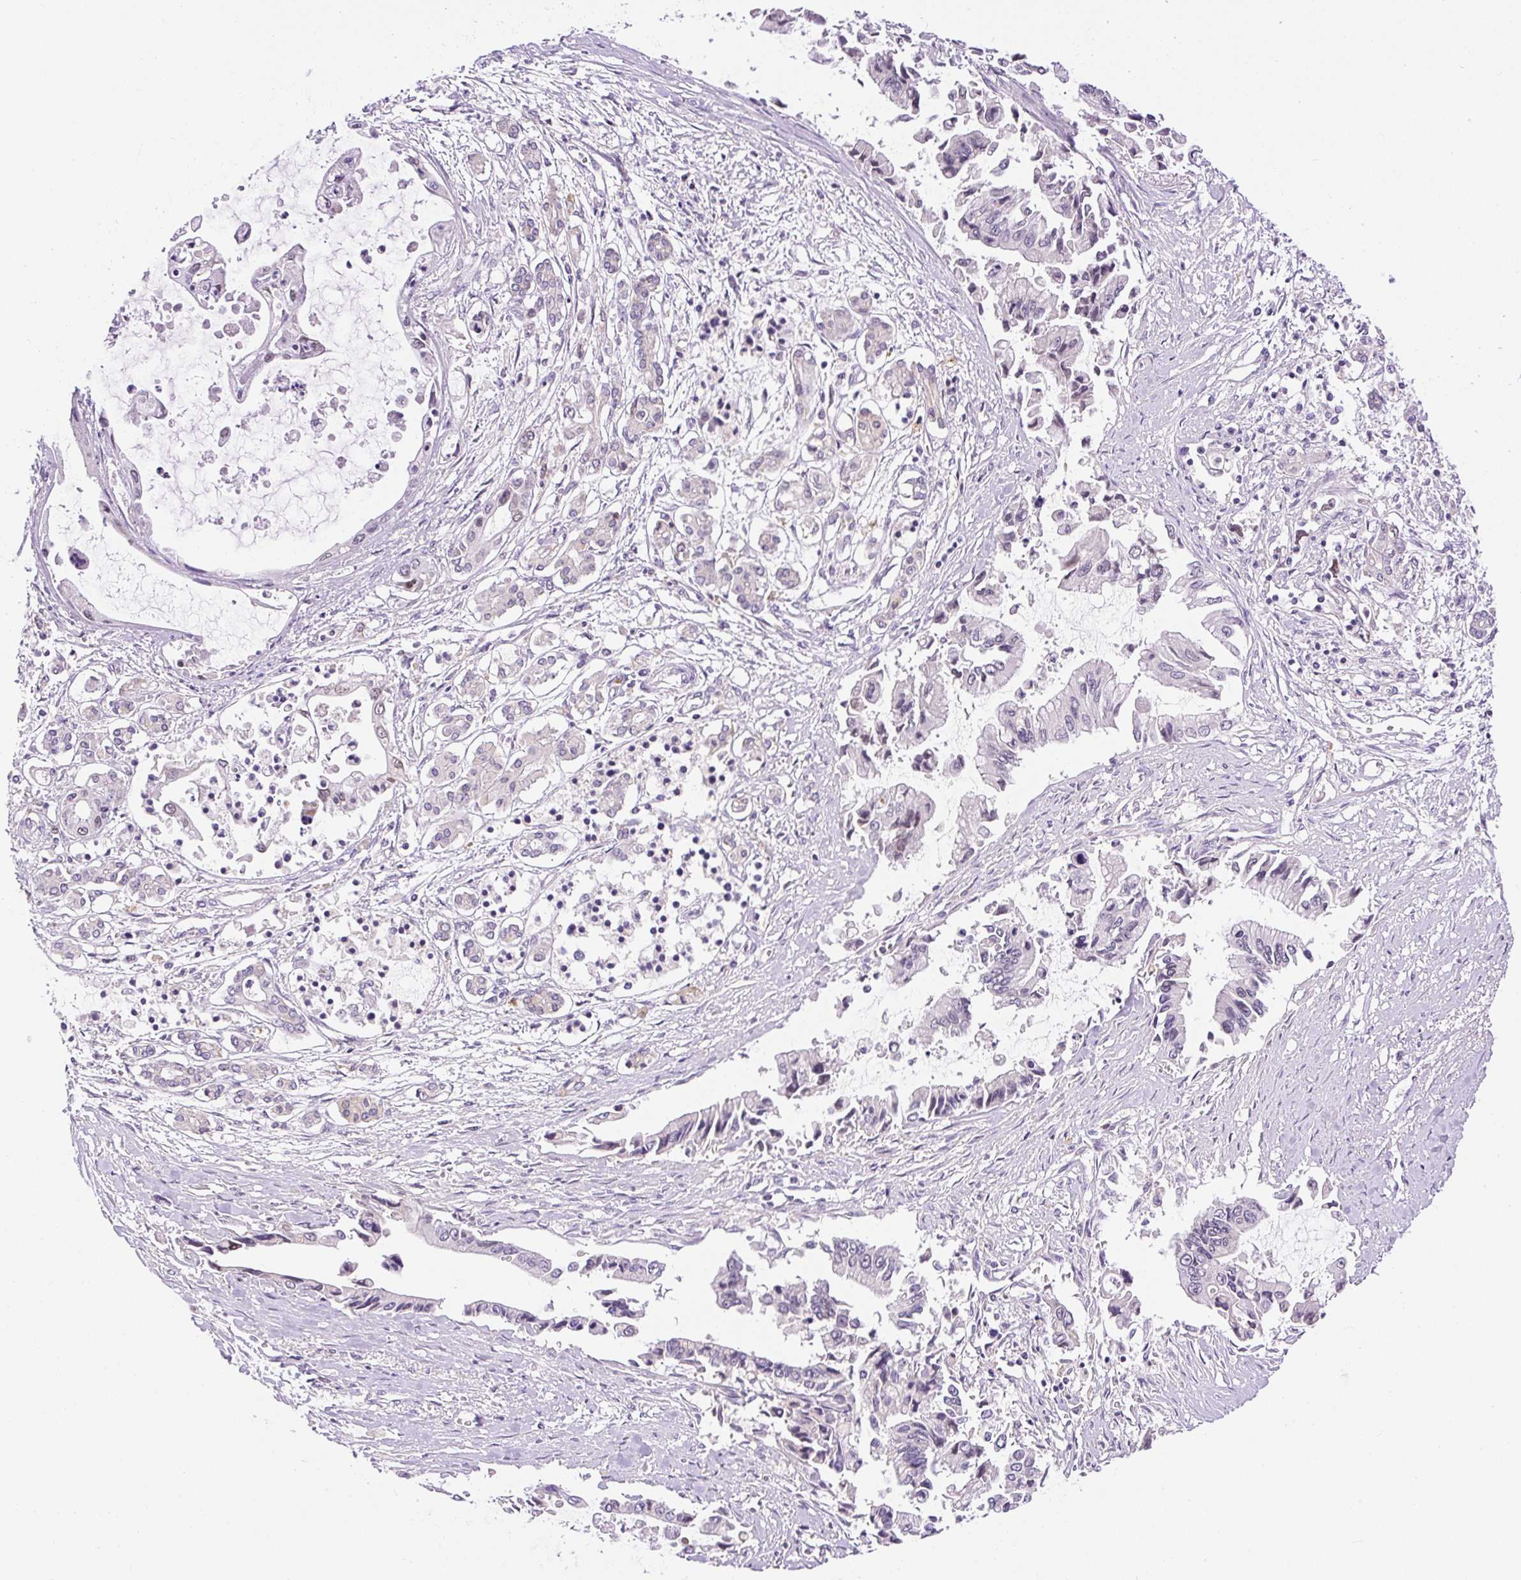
{"staining": {"intensity": "weak", "quantity": "<25%", "location": "nuclear"}, "tissue": "pancreatic cancer", "cell_type": "Tumor cells", "image_type": "cancer", "snomed": [{"axis": "morphology", "description": "Adenocarcinoma, NOS"}, {"axis": "topography", "description": "Pancreas"}], "caption": "Pancreatic cancer (adenocarcinoma) was stained to show a protein in brown. There is no significant positivity in tumor cells.", "gene": "CARD11", "patient": {"sex": "male", "age": 84}}